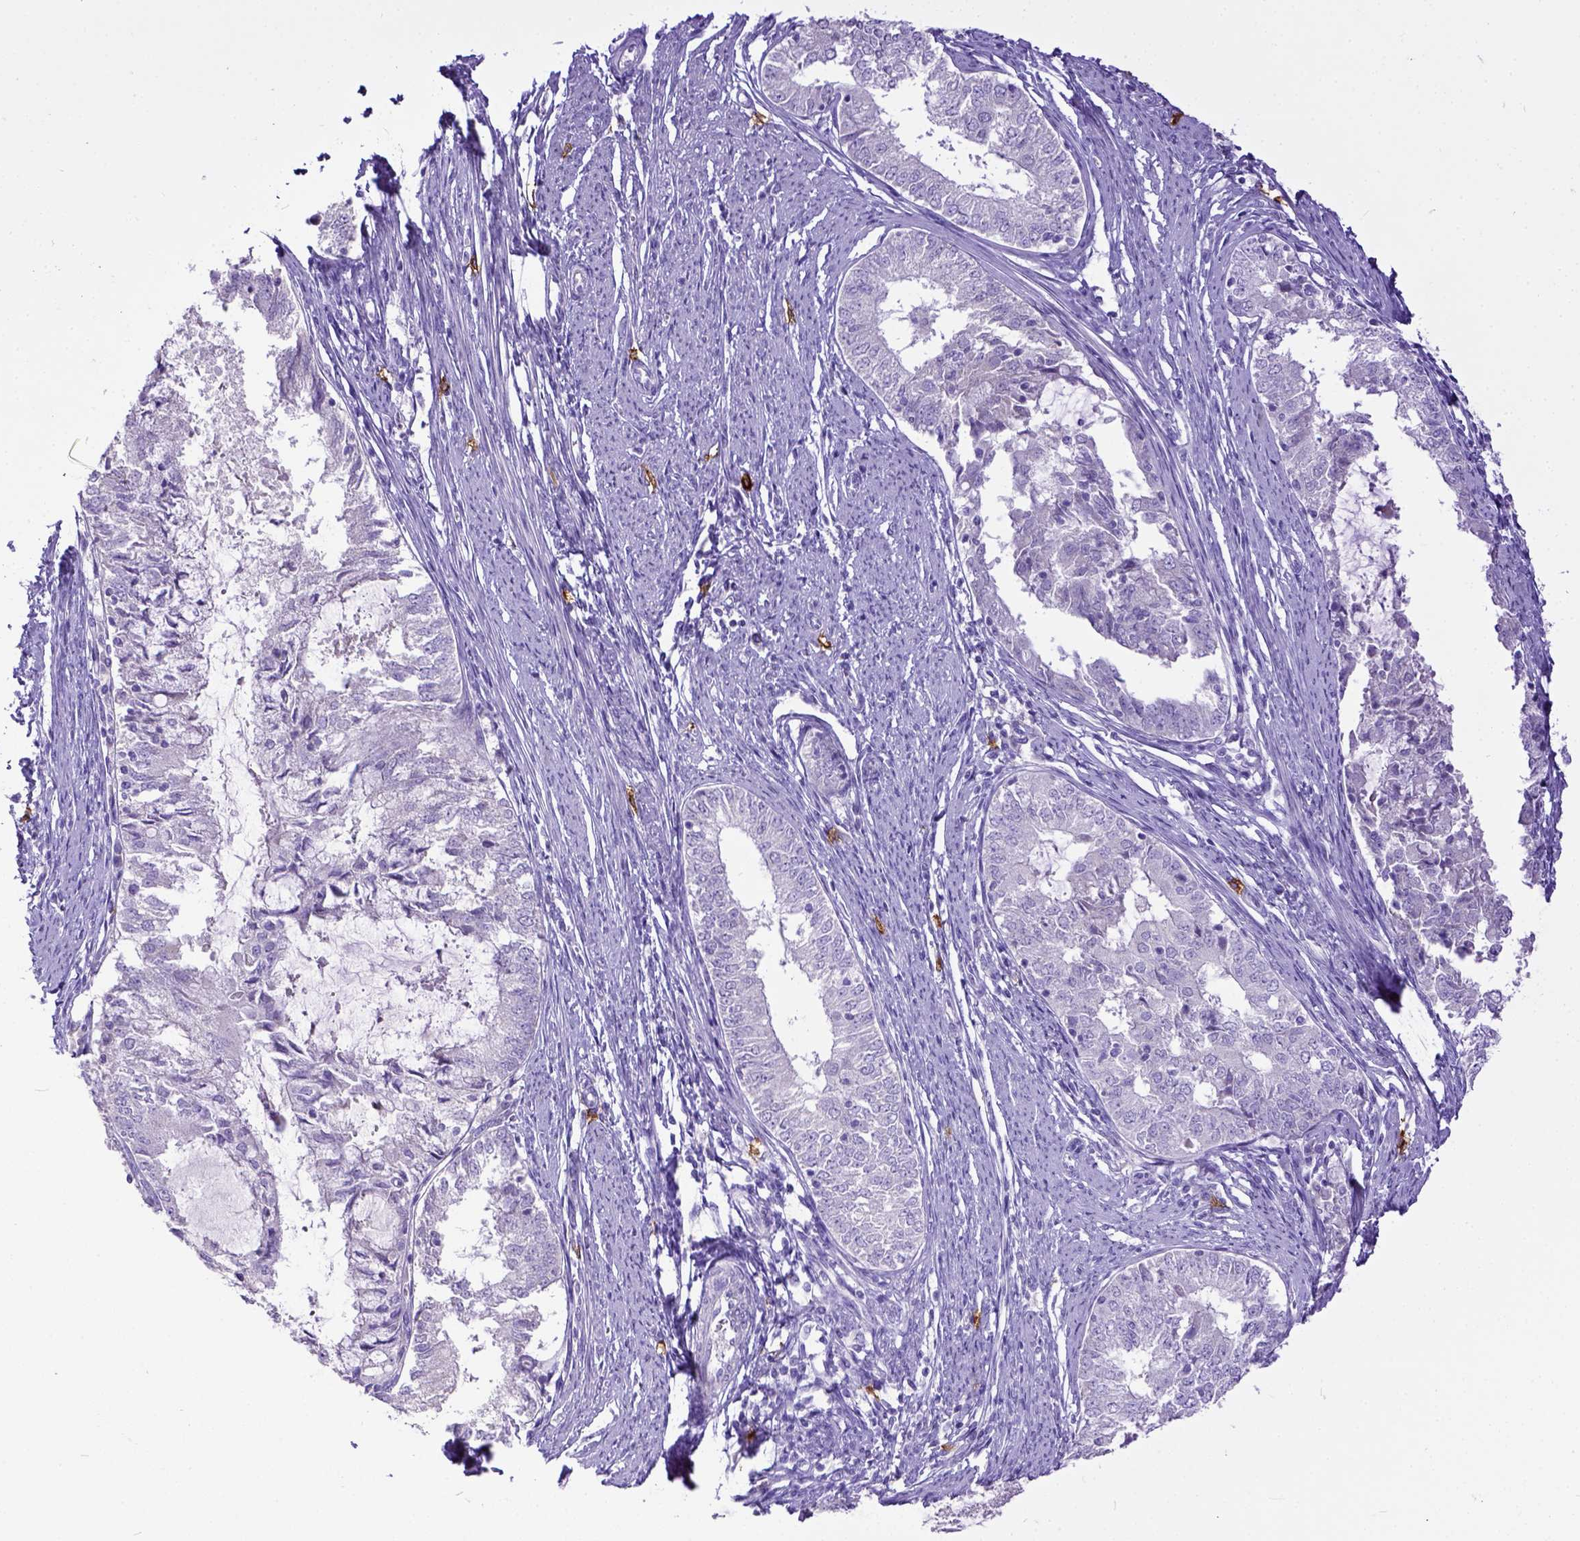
{"staining": {"intensity": "negative", "quantity": "none", "location": "none"}, "tissue": "endometrial cancer", "cell_type": "Tumor cells", "image_type": "cancer", "snomed": [{"axis": "morphology", "description": "Adenocarcinoma, NOS"}, {"axis": "topography", "description": "Endometrium"}], "caption": "High magnification brightfield microscopy of endometrial cancer stained with DAB (brown) and counterstained with hematoxylin (blue): tumor cells show no significant expression. Nuclei are stained in blue.", "gene": "KIT", "patient": {"sex": "female", "age": 57}}